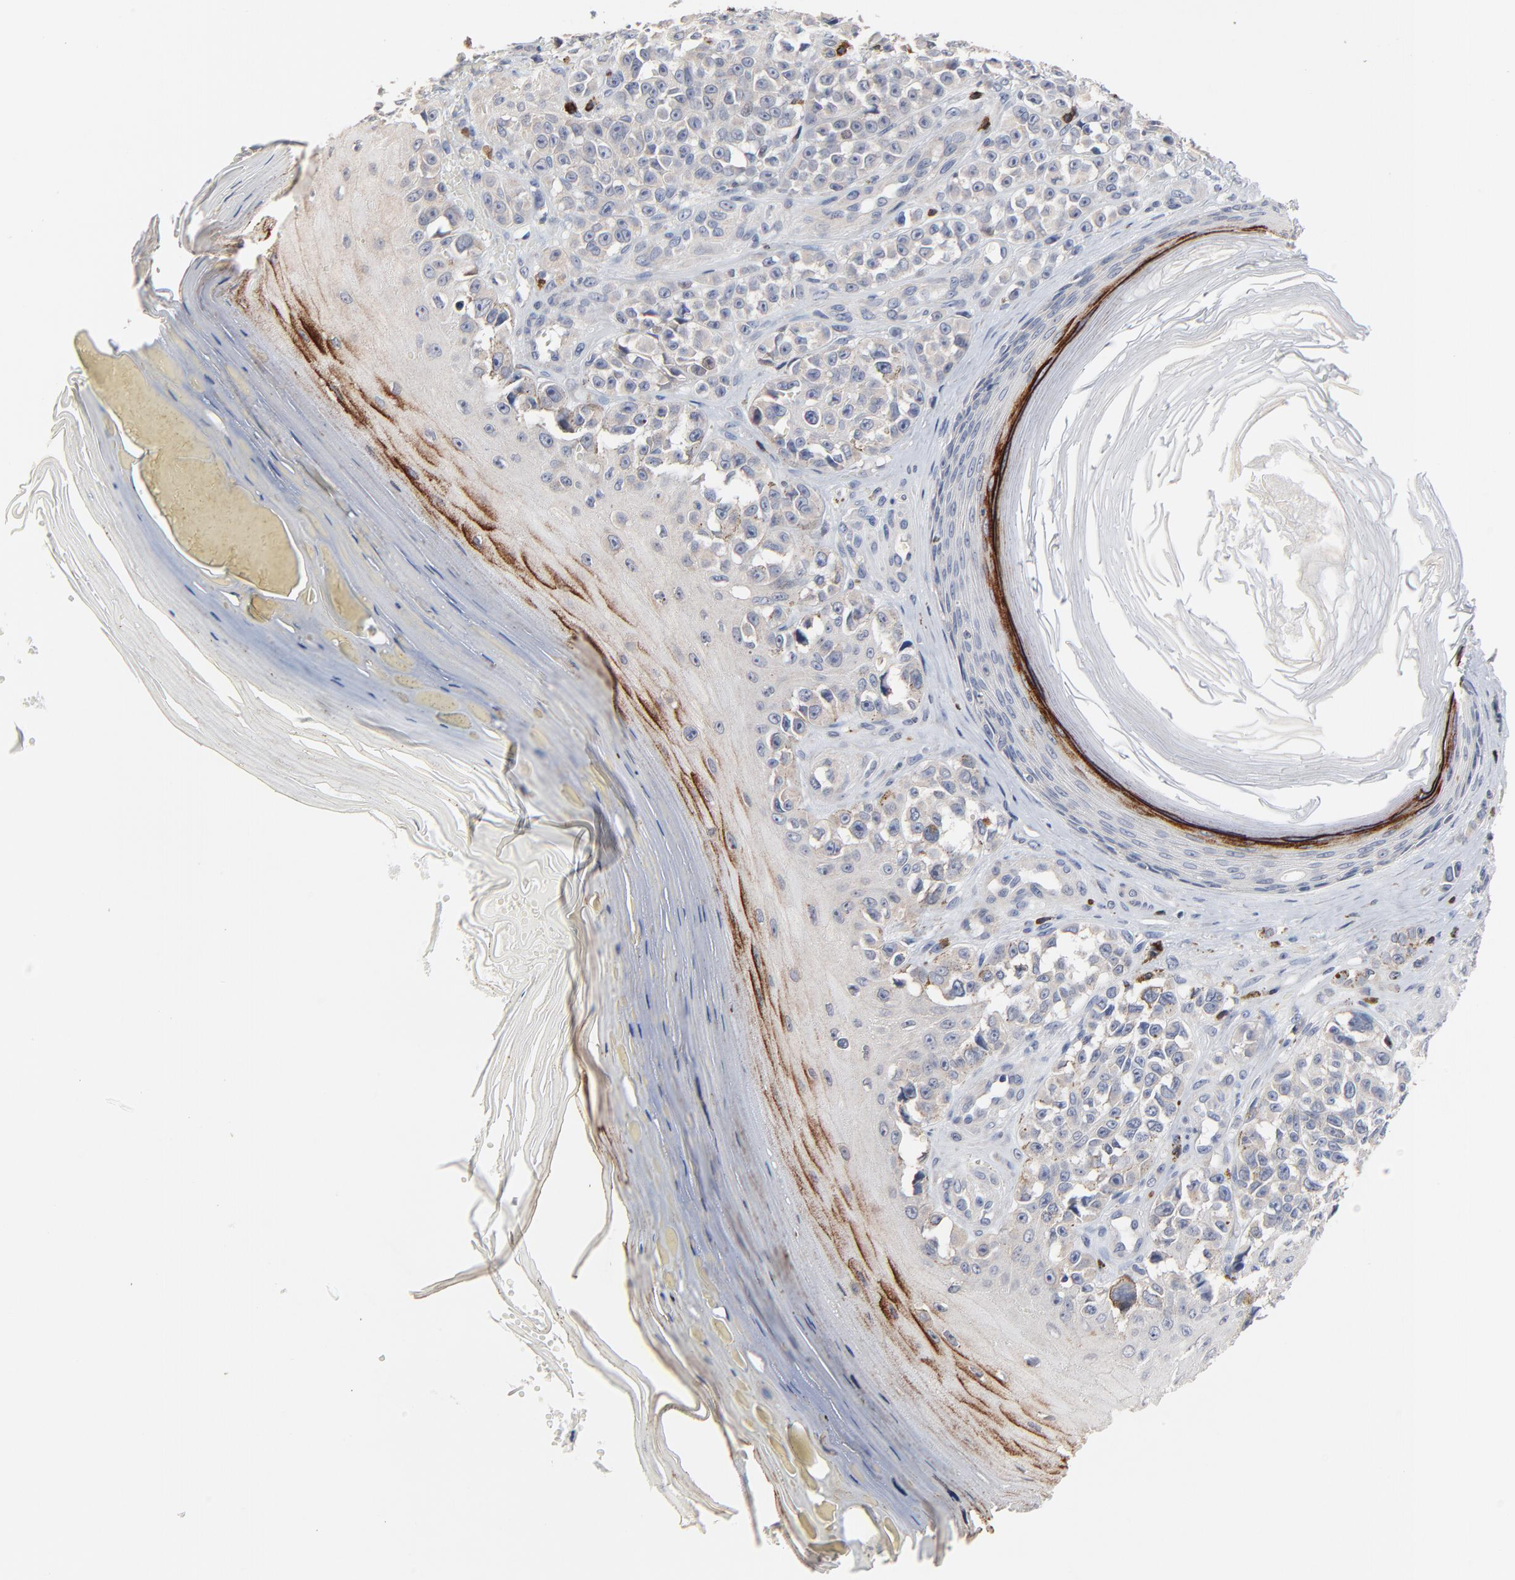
{"staining": {"intensity": "negative", "quantity": "none", "location": "none"}, "tissue": "melanoma", "cell_type": "Tumor cells", "image_type": "cancer", "snomed": [{"axis": "morphology", "description": "Malignant melanoma, NOS"}, {"axis": "topography", "description": "Skin"}], "caption": "High magnification brightfield microscopy of malignant melanoma stained with DAB (brown) and counterstained with hematoxylin (blue): tumor cells show no significant expression.", "gene": "SKAP1", "patient": {"sex": "female", "age": 82}}